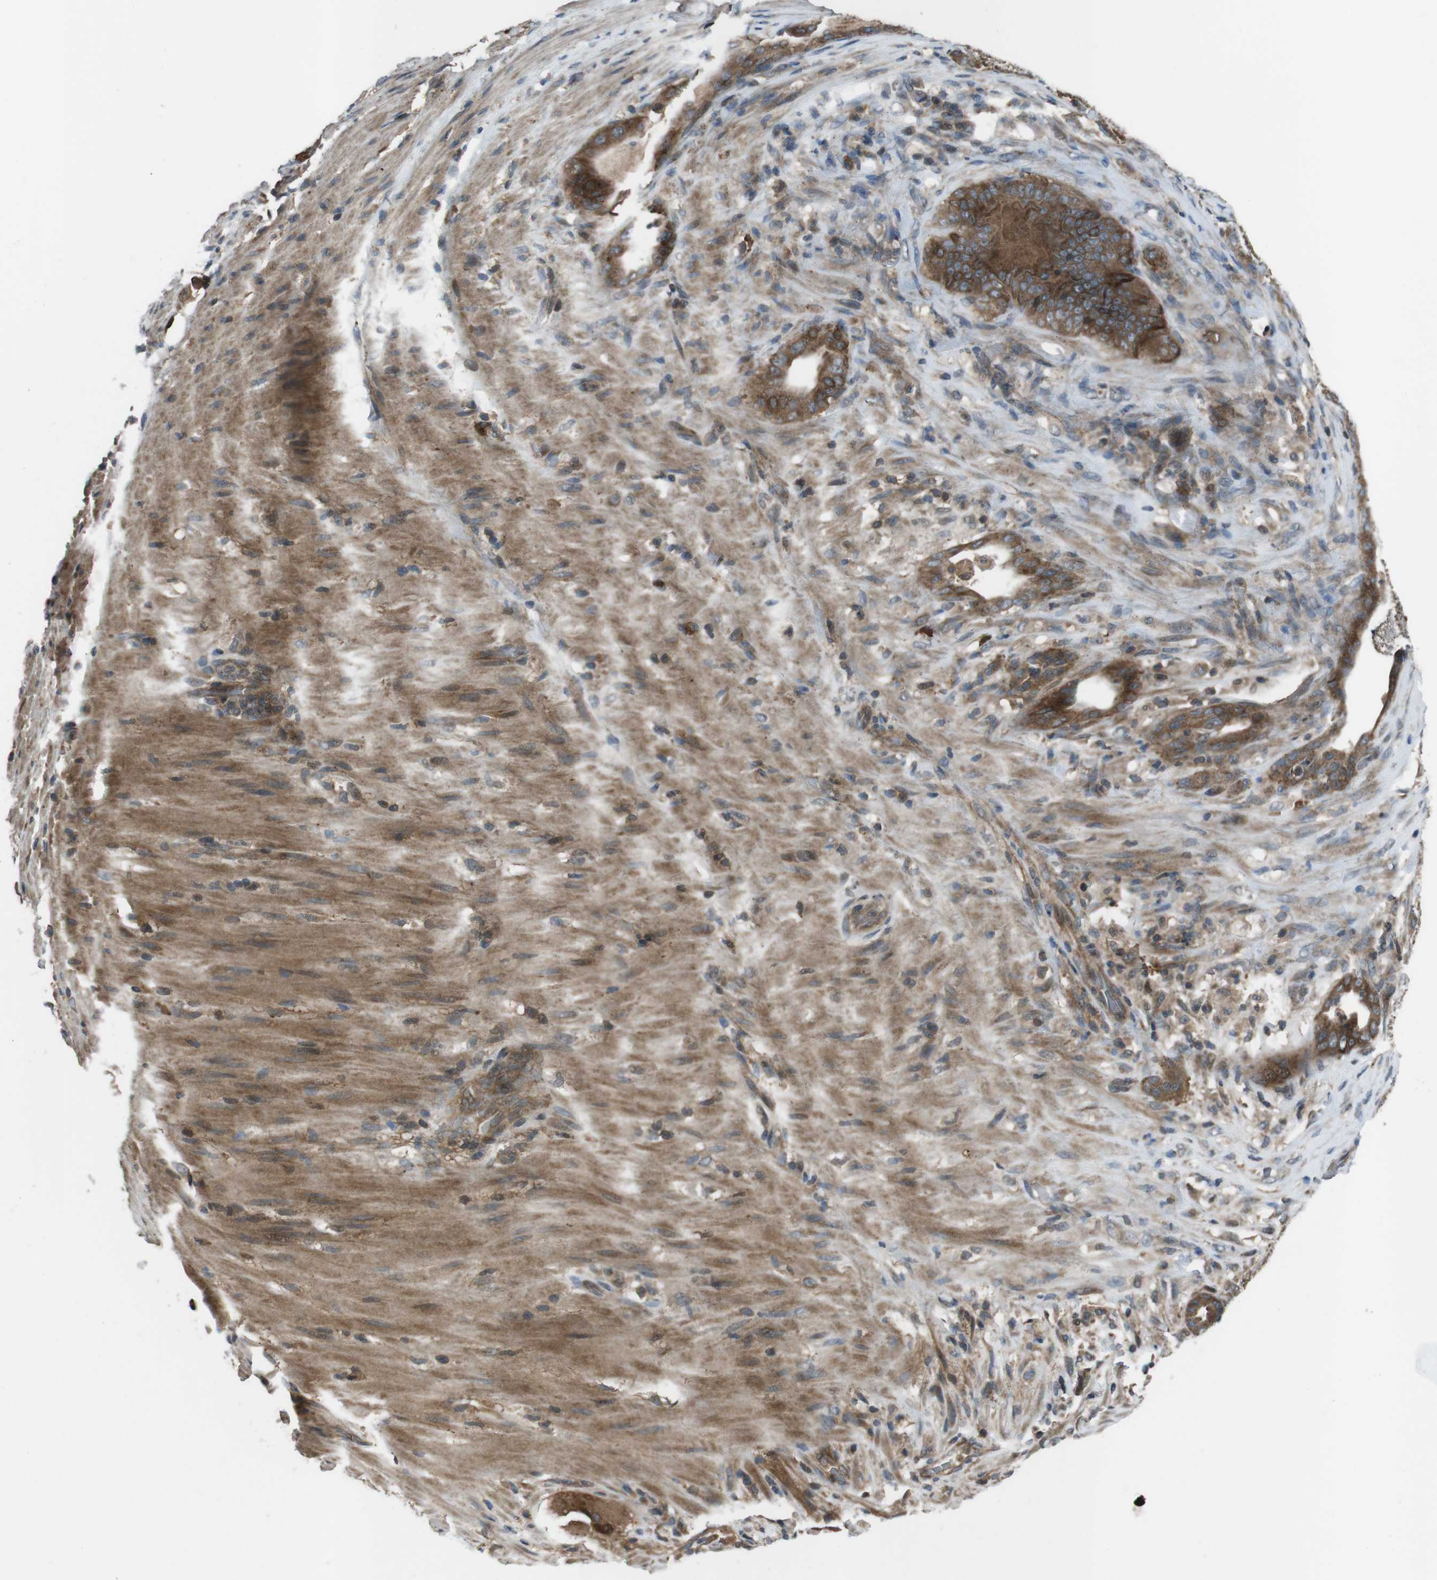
{"staining": {"intensity": "moderate", "quantity": ">75%", "location": "cytoplasmic/membranous"}, "tissue": "pancreatic cancer", "cell_type": "Tumor cells", "image_type": "cancer", "snomed": [{"axis": "morphology", "description": "Adenocarcinoma, NOS"}, {"axis": "topography", "description": "Pancreas"}], "caption": "Approximately >75% of tumor cells in human pancreatic cancer reveal moderate cytoplasmic/membranous protein staining as visualized by brown immunohistochemical staining.", "gene": "SLC22A23", "patient": {"sex": "male", "age": 63}}